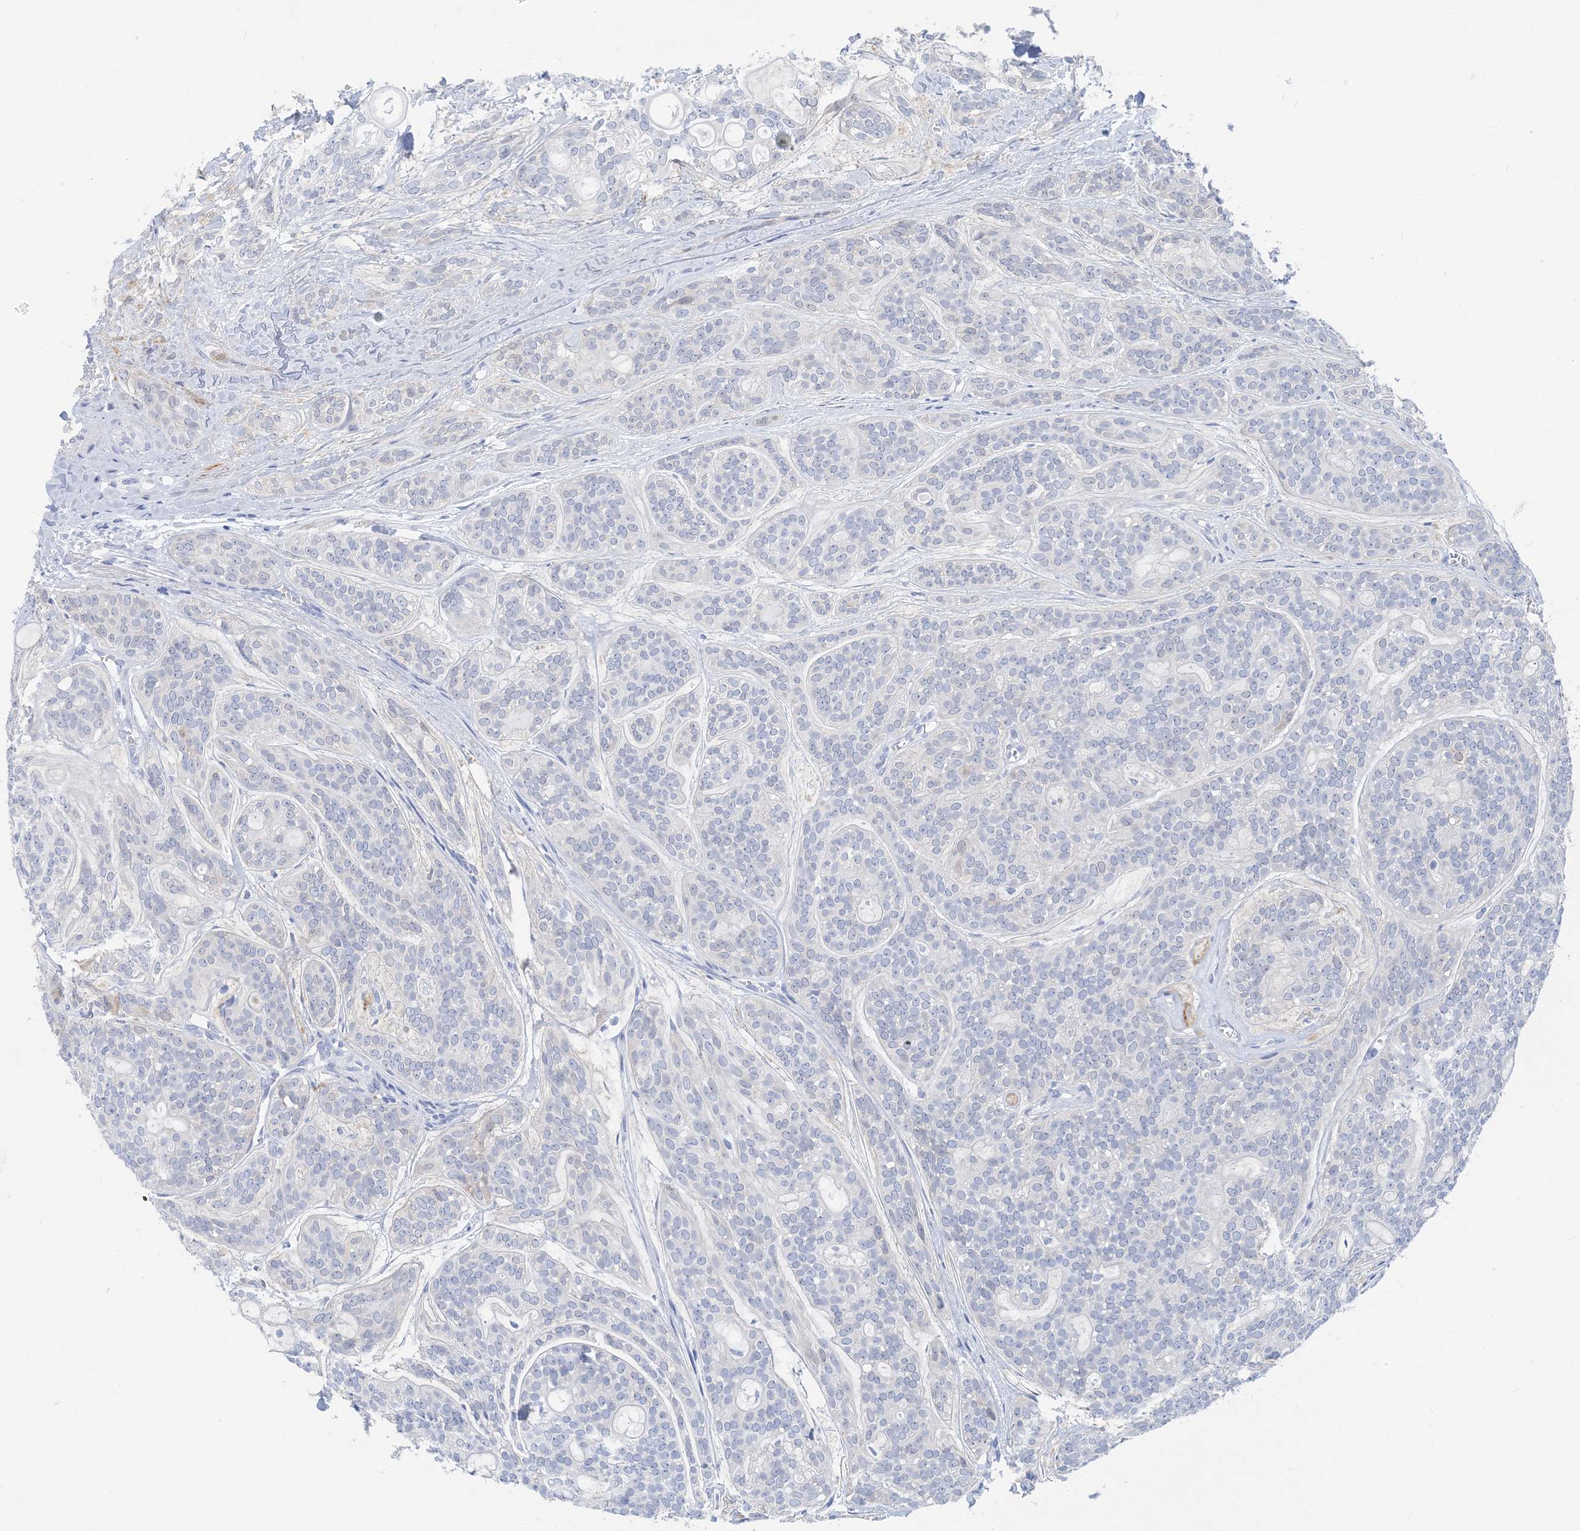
{"staining": {"intensity": "negative", "quantity": "none", "location": "none"}, "tissue": "head and neck cancer", "cell_type": "Tumor cells", "image_type": "cancer", "snomed": [{"axis": "morphology", "description": "Adenocarcinoma, NOS"}, {"axis": "topography", "description": "Head-Neck"}], "caption": "High magnification brightfield microscopy of head and neck cancer (adenocarcinoma) stained with DAB (3,3'-diaminobenzidine) (brown) and counterstained with hematoxylin (blue): tumor cells show no significant staining.", "gene": "SH3YL1", "patient": {"sex": "male", "age": 66}}